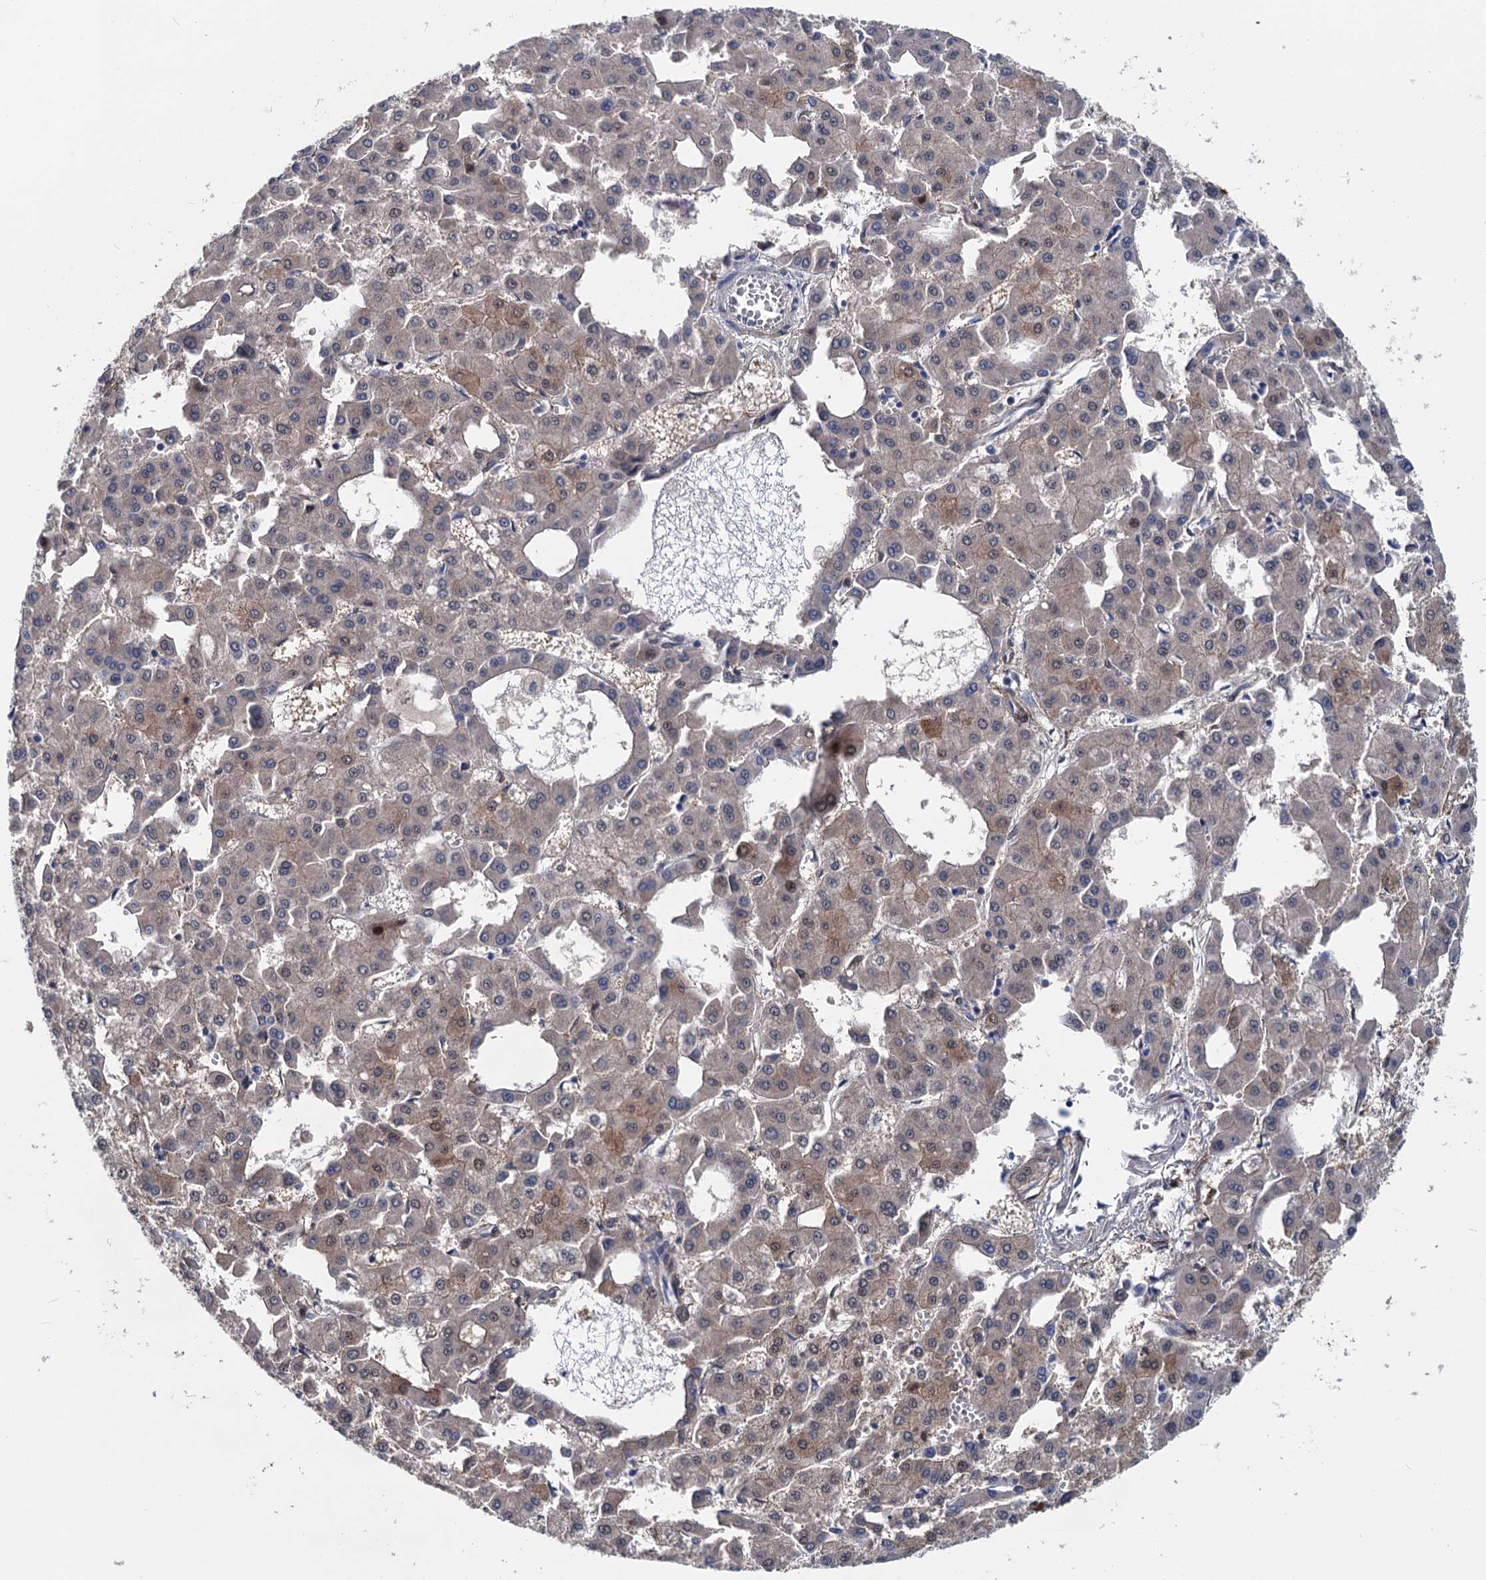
{"staining": {"intensity": "moderate", "quantity": ">75%", "location": "cytoplasmic/membranous"}, "tissue": "liver cancer", "cell_type": "Tumor cells", "image_type": "cancer", "snomed": [{"axis": "morphology", "description": "Carcinoma, Hepatocellular, NOS"}, {"axis": "topography", "description": "Liver"}], "caption": "Protein staining of hepatocellular carcinoma (liver) tissue displays moderate cytoplasmic/membranous expression in approximately >75% of tumor cells.", "gene": "GSTM3", "patient": {"sex": "male", "age": 47}}